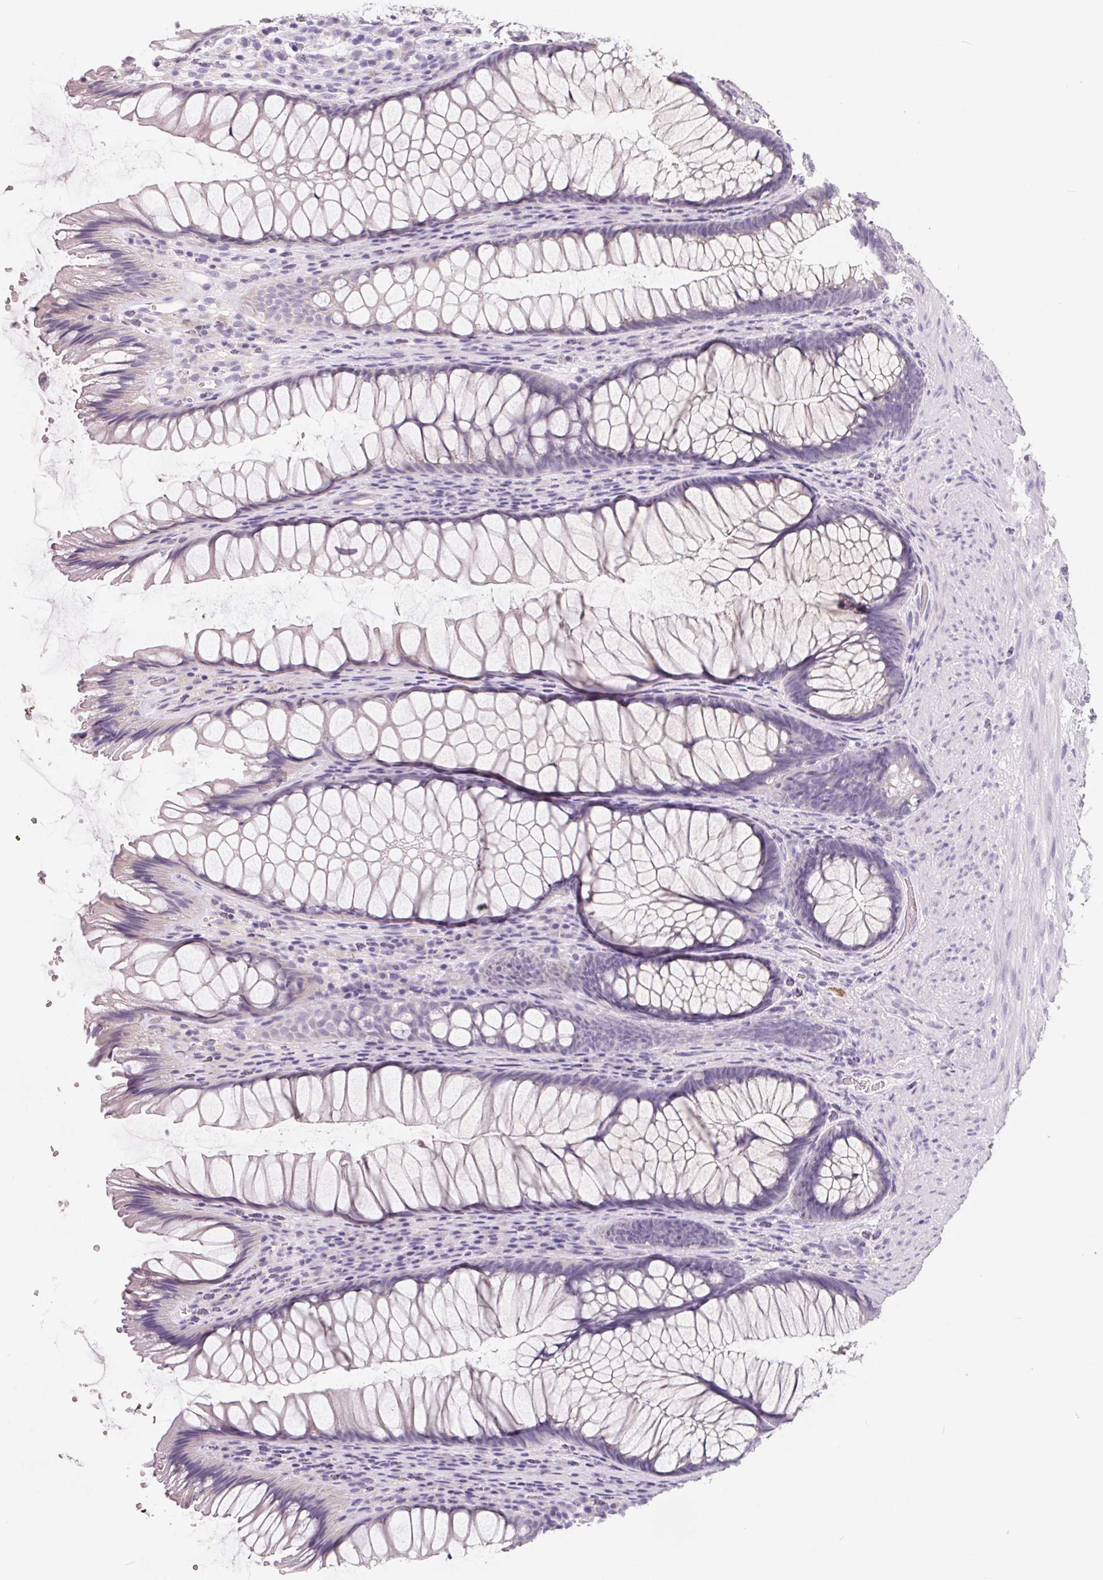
{"staining": {"intensity": "negative", "quantity": "none", "location": "none"}, "tissue": "rectum", "cell_type": "Glandular cells", "image_type": "normal", "snomed": [{"axis": "morphology", "description": "Normal tissue, NOS"}, {"axis": "topography", "description": "Rectum"}], "caption": "This is a image of immunohistochemistry staining of unremarkable rectum, which shows no expression in glandular cells.", "gene": "FDX1", "patient": {"sex": "male", "age": 53}}